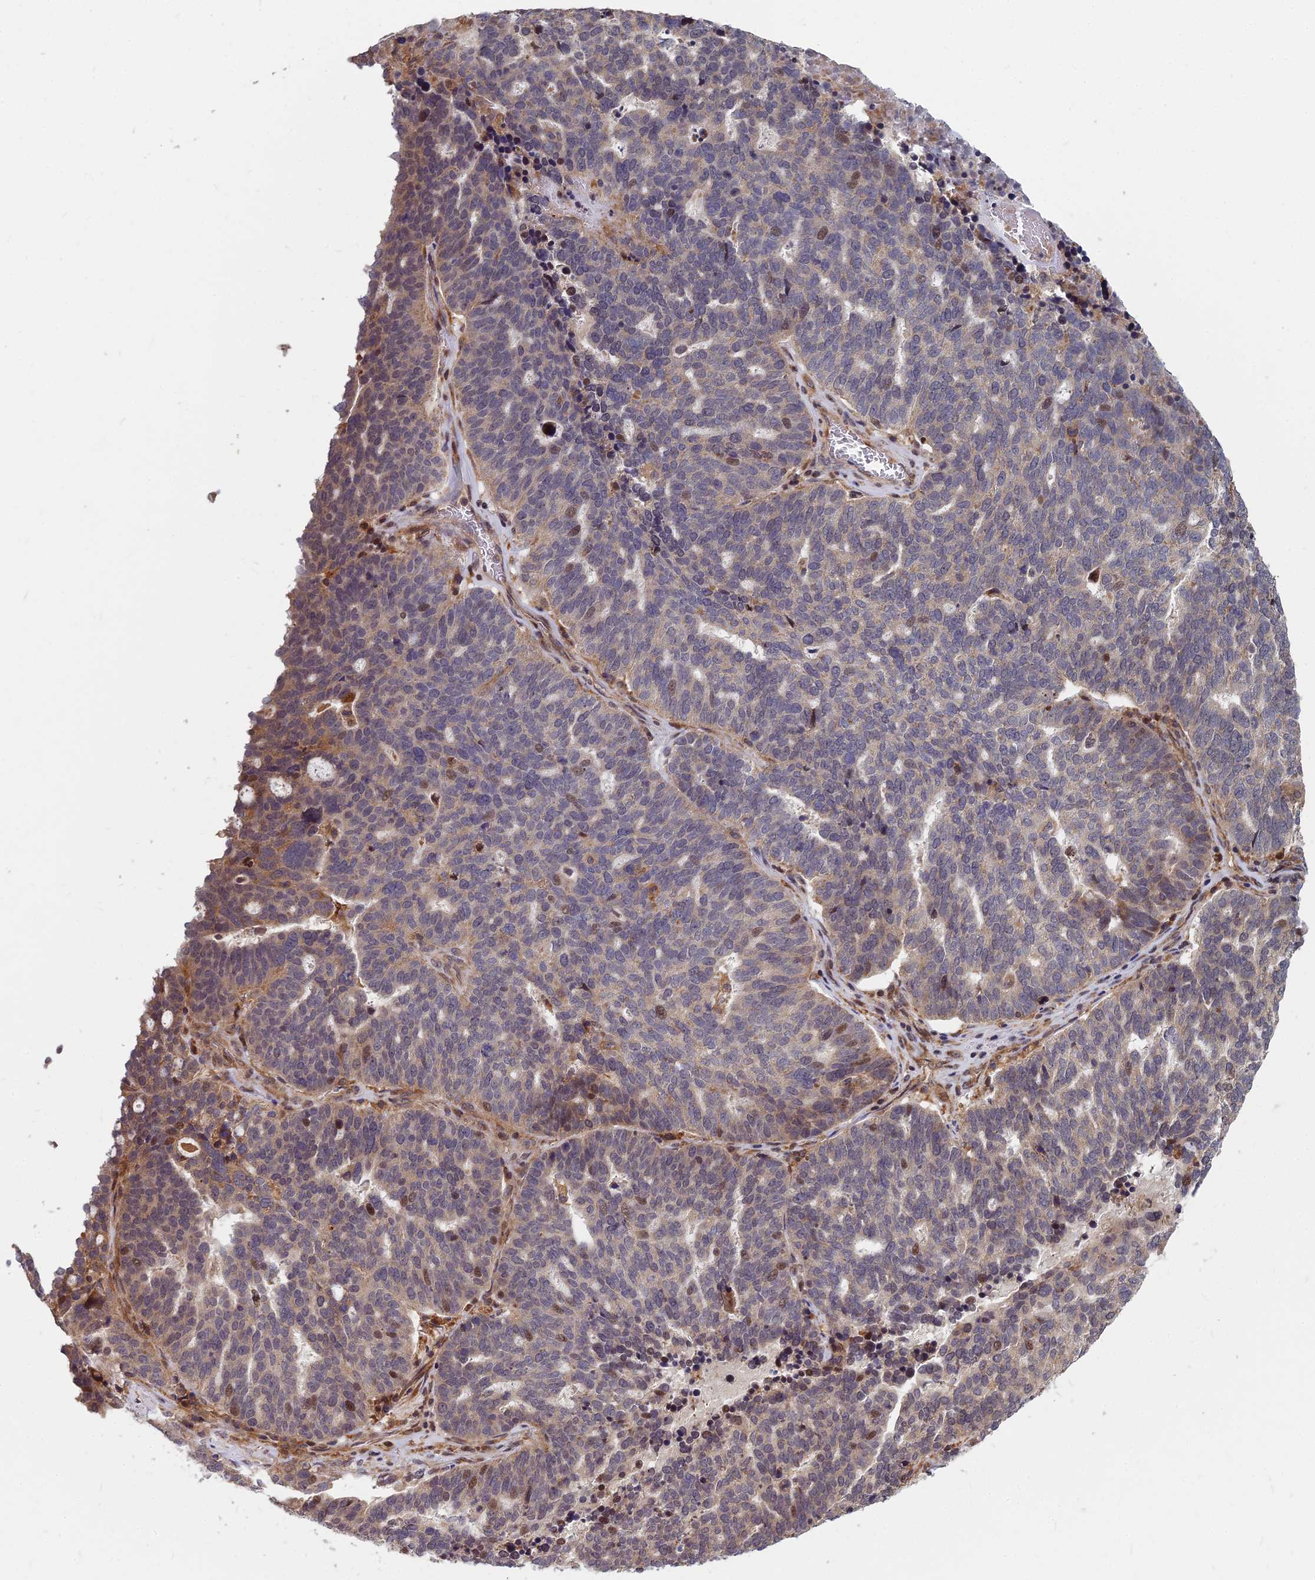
{"staining": {"intensity": "moderate", "quantity": "<25%", "location": "nuclear"}, "tissue": "ovarian cancer", "cell_type": "Tumor cells", "image_type": "cancer", "snomed": [{"axis": "morphology", "description": "Cystadenocarcinoma, serous, NOS"}, {"axis": "topography", "description": "Ovary"}], "caption": "A photomicrograph of ovarian cancer stained for a protein reveals moderate nuclear brown staining in tumor cells. (DAB IHC with brightfield microscopy, high magnification).", "gene": "COMMD2", "patient": {"sex": "female", "age": 59}}